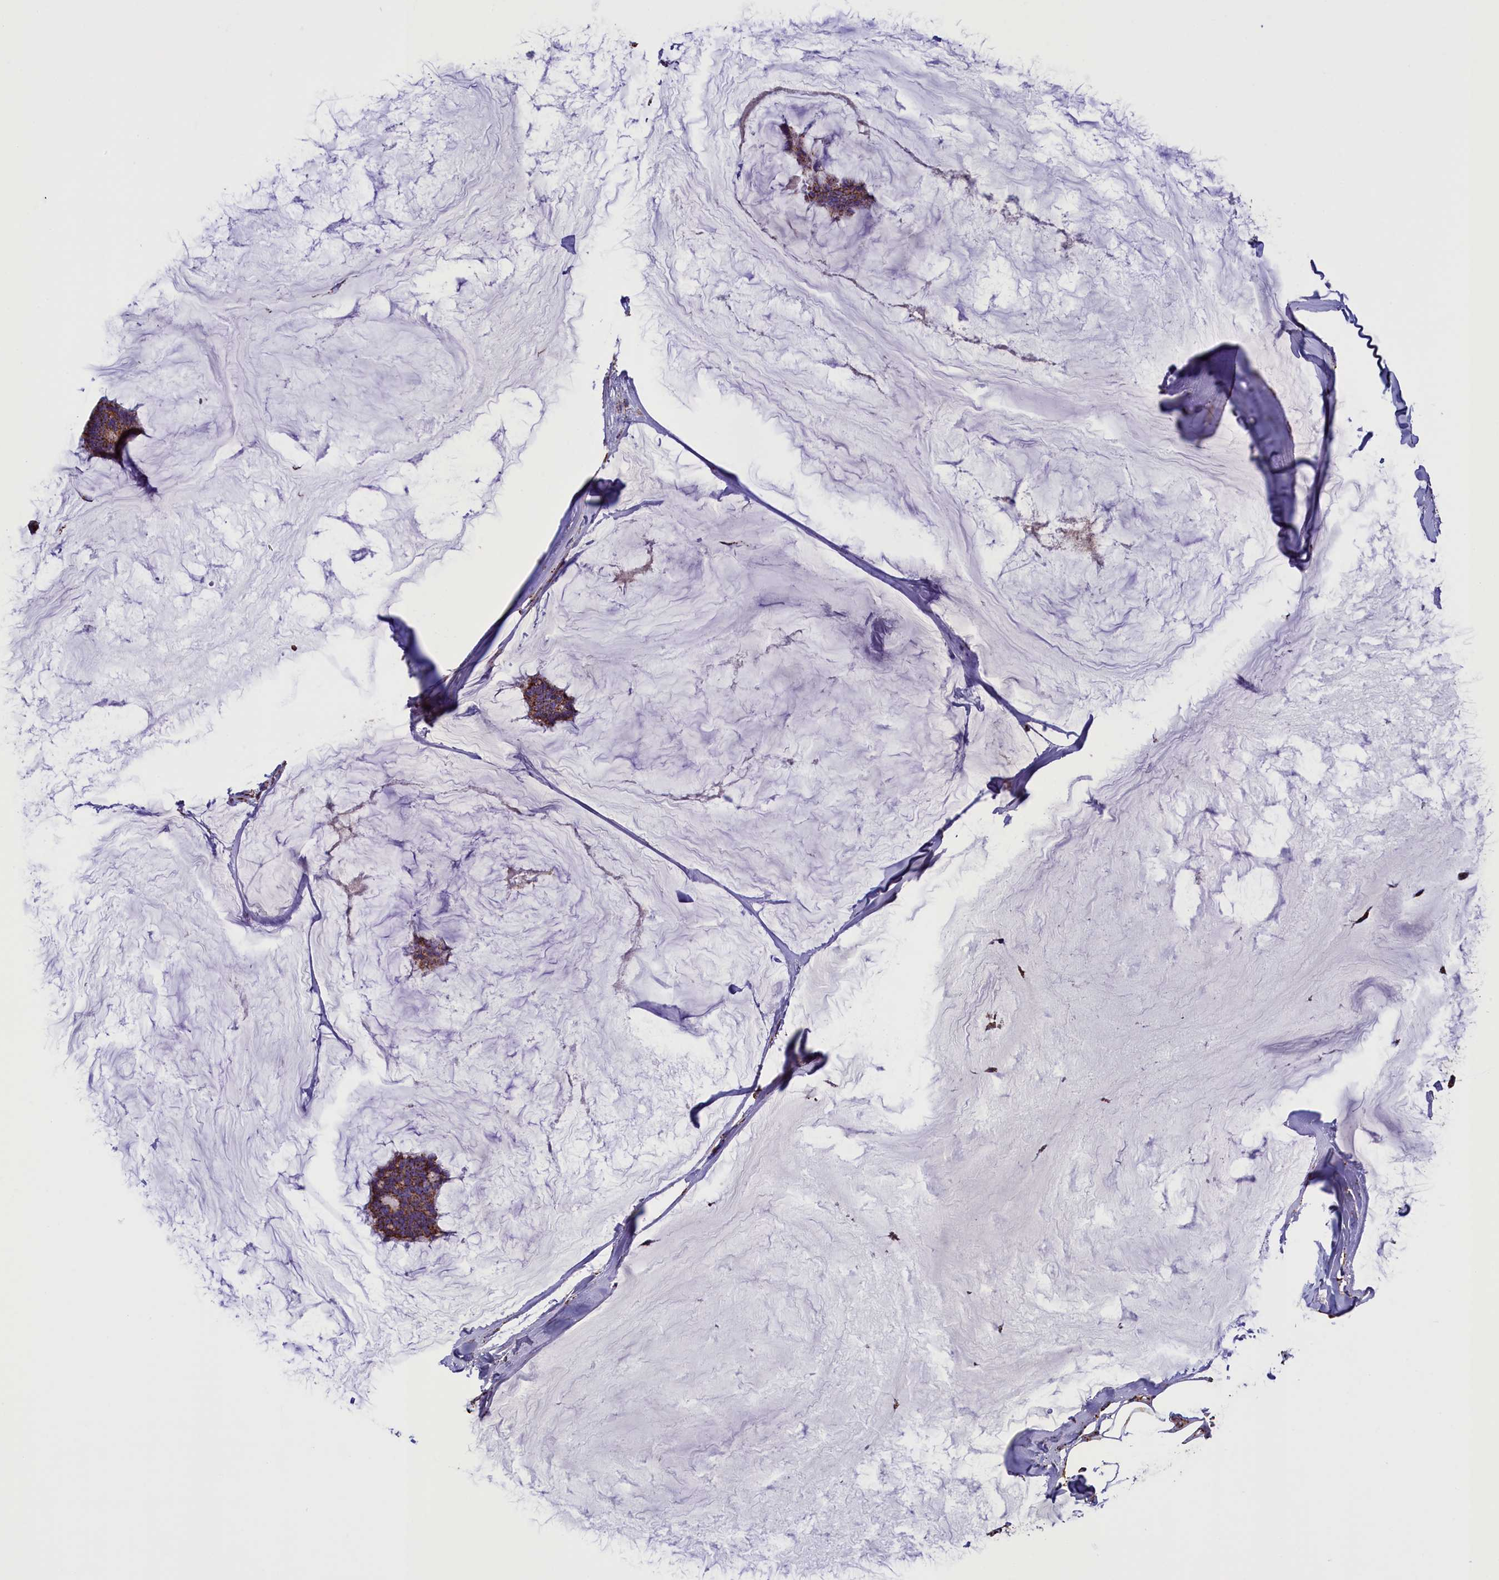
{"staining": {"intensity": "moderate", "quantity": ">75%", "location": "cytoplasmic/membranous"}, "tissue": "breast cancer", "cell_type": "Tumor cells", "image_type": "cancer", "snomed": [{"axis": "morphology", "description": "Duct carcinoma"}, {"axis": "topography", "description": "Breast"}], "caption": "Protein analysis of infiltrating ductal carcinoma (breast) tissue reveals moderate cytoplasmic/membranous staining in about >75% of tumor cells.", "gene": "SLC39A3", "patient": {"sex": "female", "age": 93}}